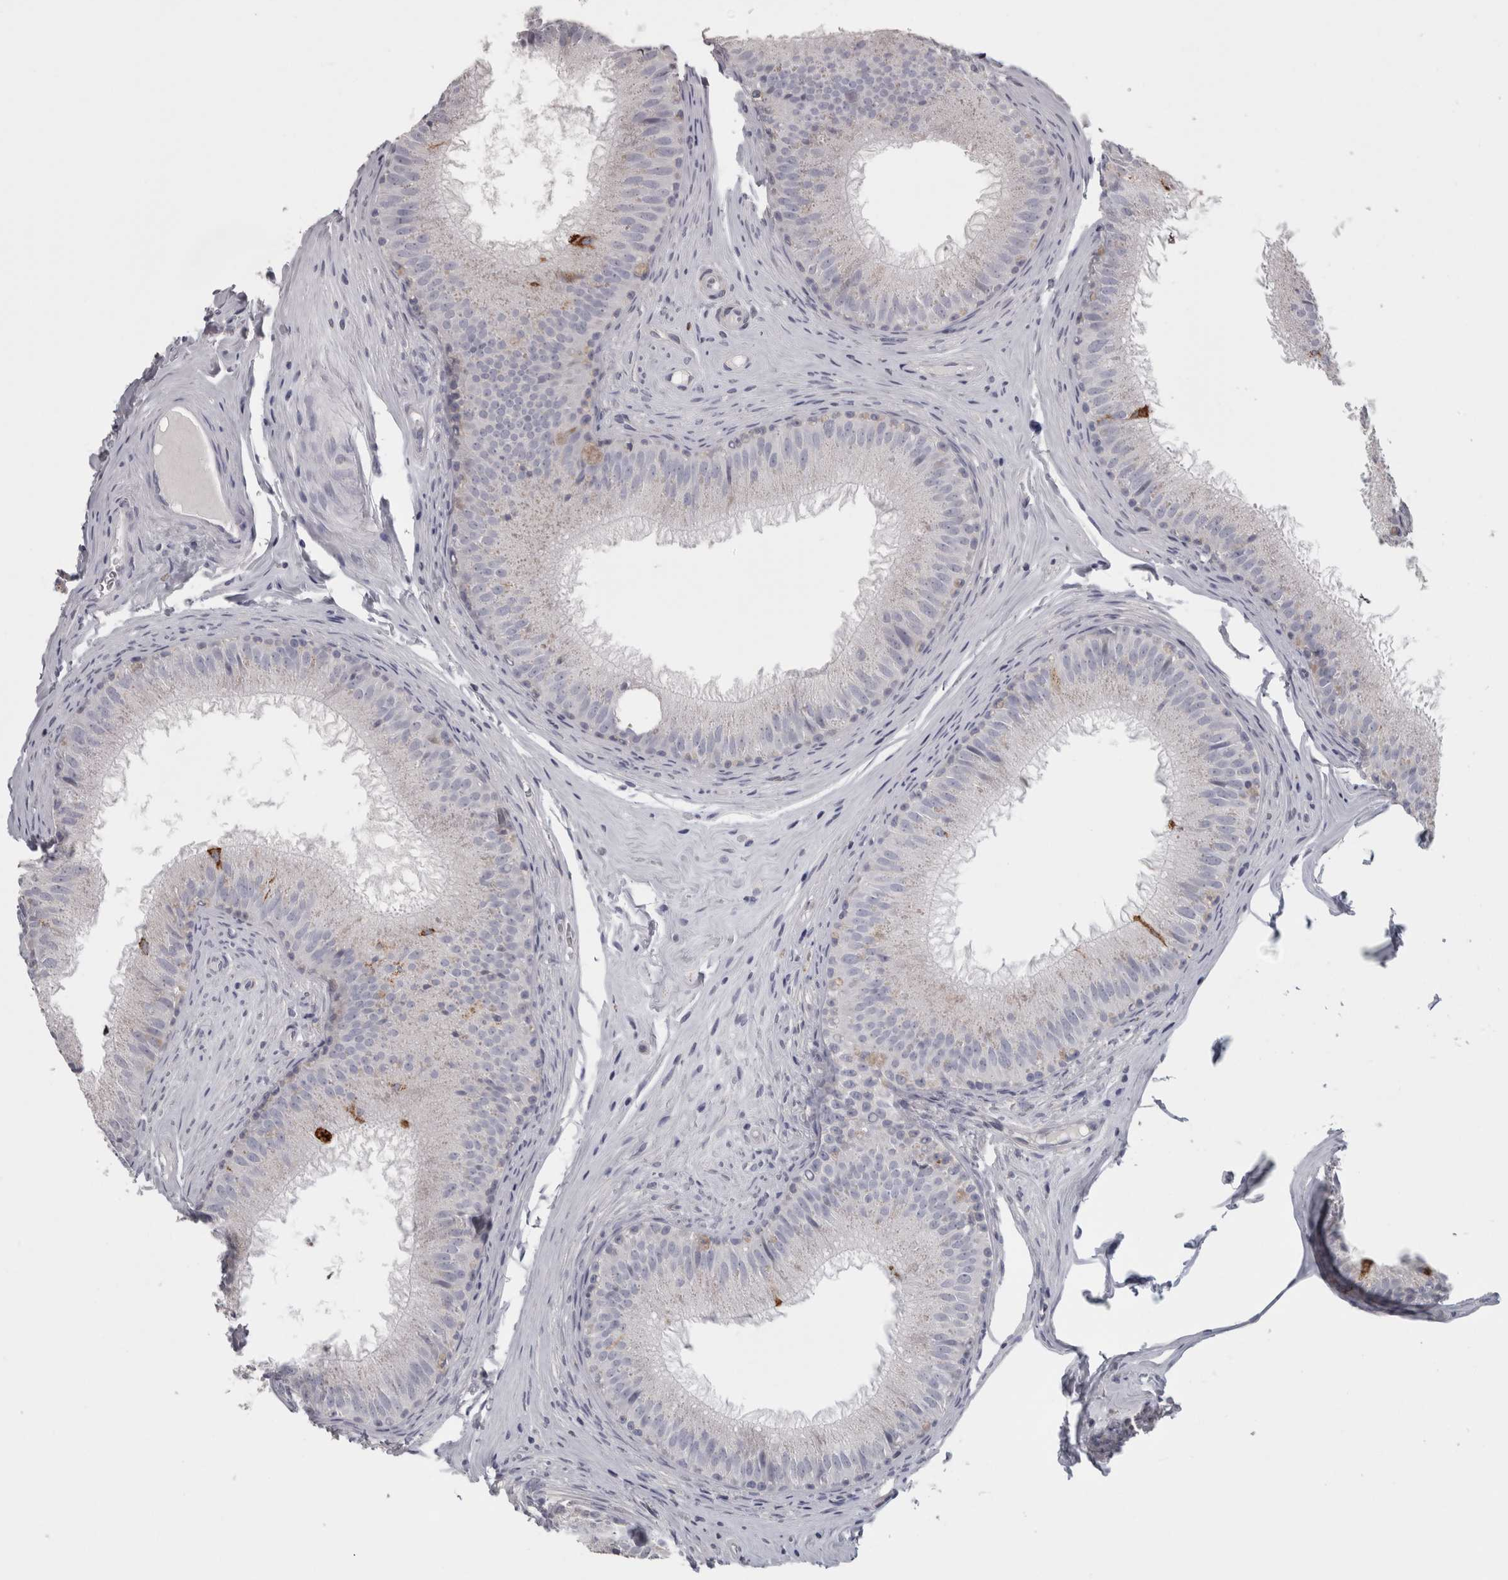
{"staining": {"intensity": "moderate", "quantity": "<25%", "location": "cytoplasmic/membranous"}, "tissue": "epididymis", "cell_type": "Glandular cells", "image_type": "normal", "snomed": [{"axis": "morphology", "description": "Normal tissue, NOS"}, {"axis": "topography", "description": "Epididymis"}], "caption": "Moderate cytoplasmic/membranous staining for a protein is present in about <25% of glandular cells of normal epididymis using immunohistochemistry.", "gene": "TCAP", "patient": {"sex": "male", "age": 32}}